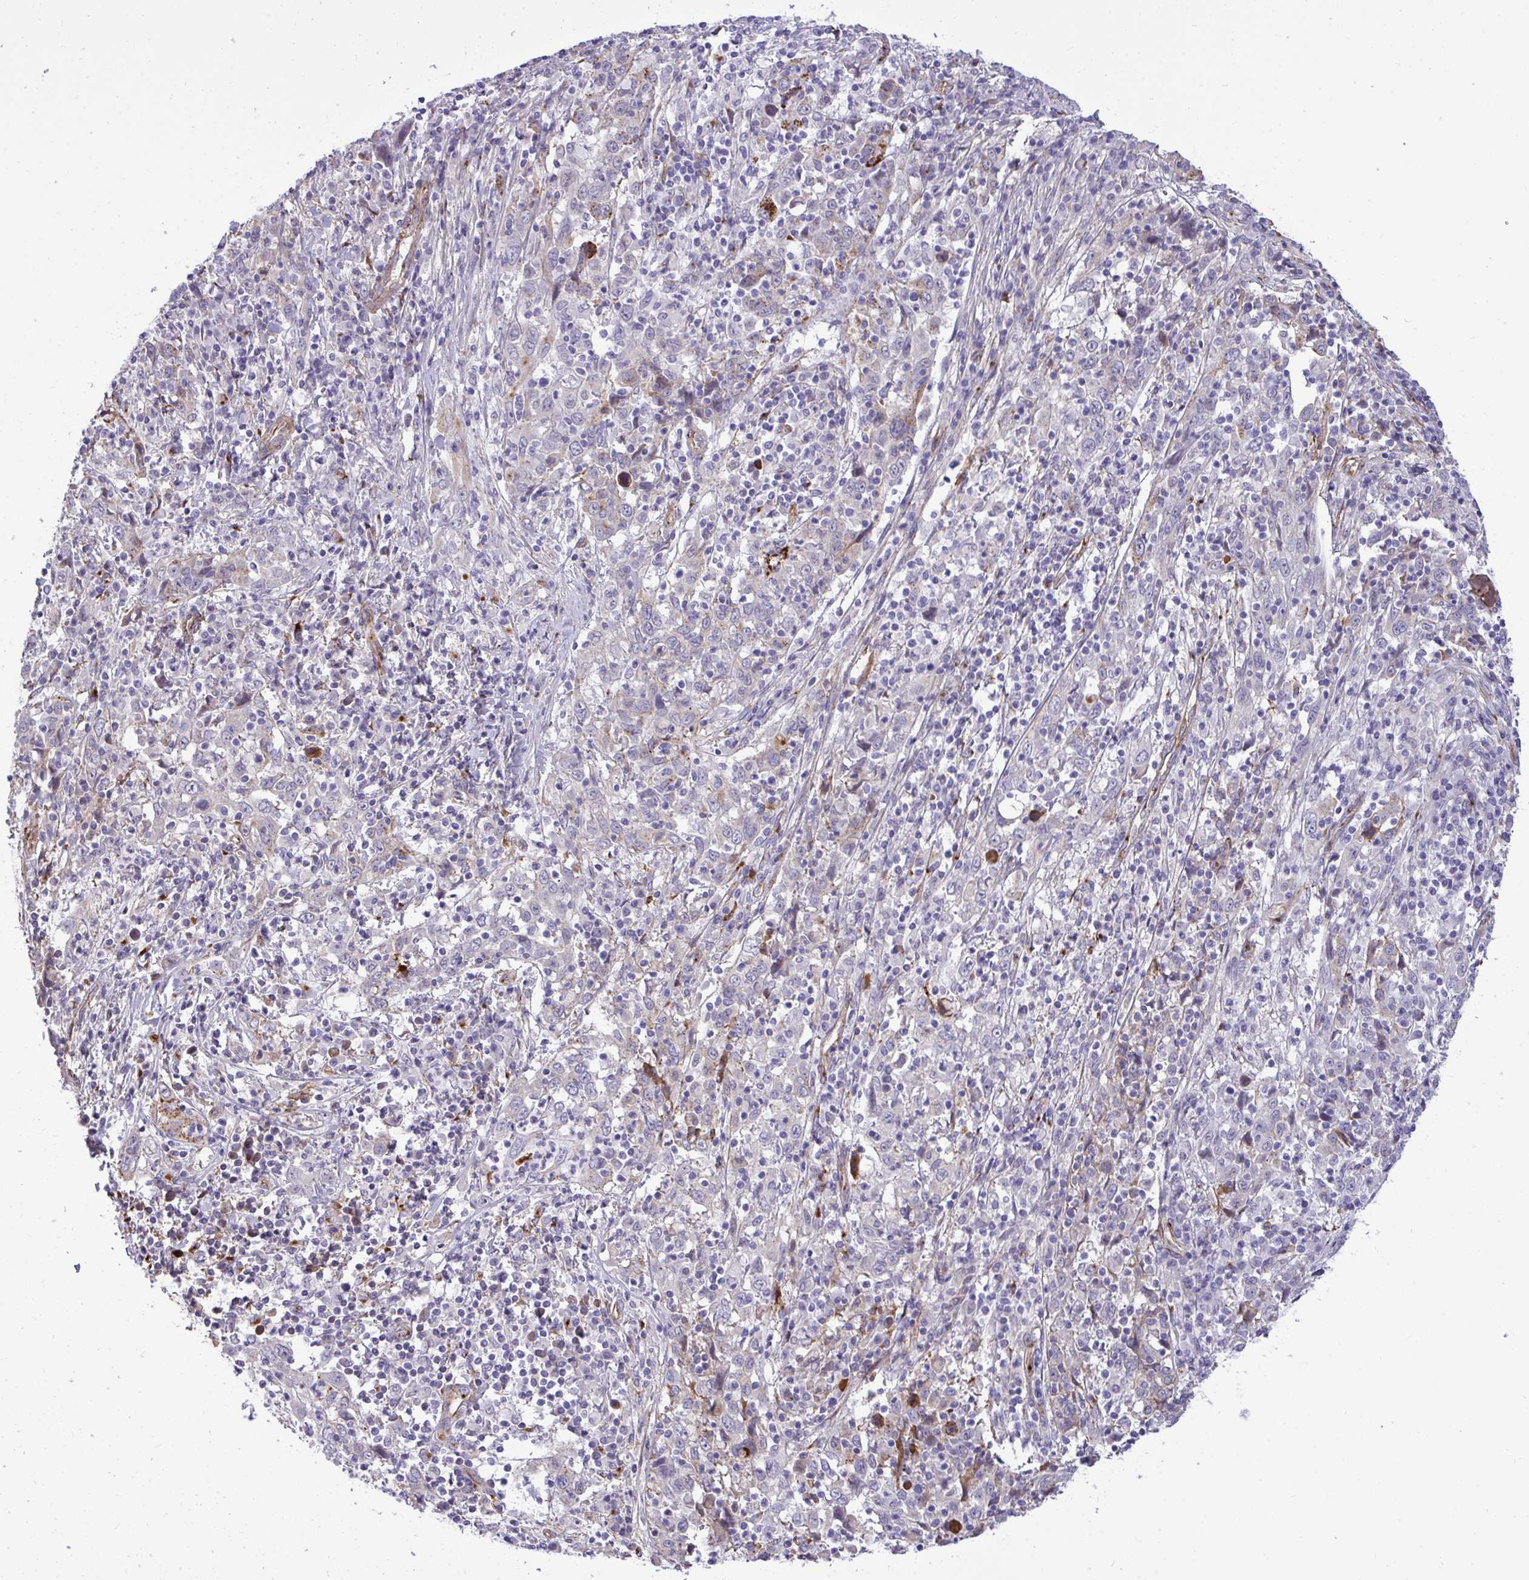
{"staining": {"intensity": "negative", "quantity": "none", "location": "none"}, "tissue": "cervical cancer", "cell_type": "Tumor cells", "image_type": "cancer", "snomed": [{"axis": "morphology", "description": "Squamous cell carcinoma, NOS"}, {"axis": "topography", "description": "Cervix"}], "caption": "DAB (3,3'-diaminobenzidine) immunohistochemical staining of human squamous cell carcinoma (cervical) shows no significant staining in tumor cells.", "gene": "F2", "patient": {"sex": "female", "age": 46}}